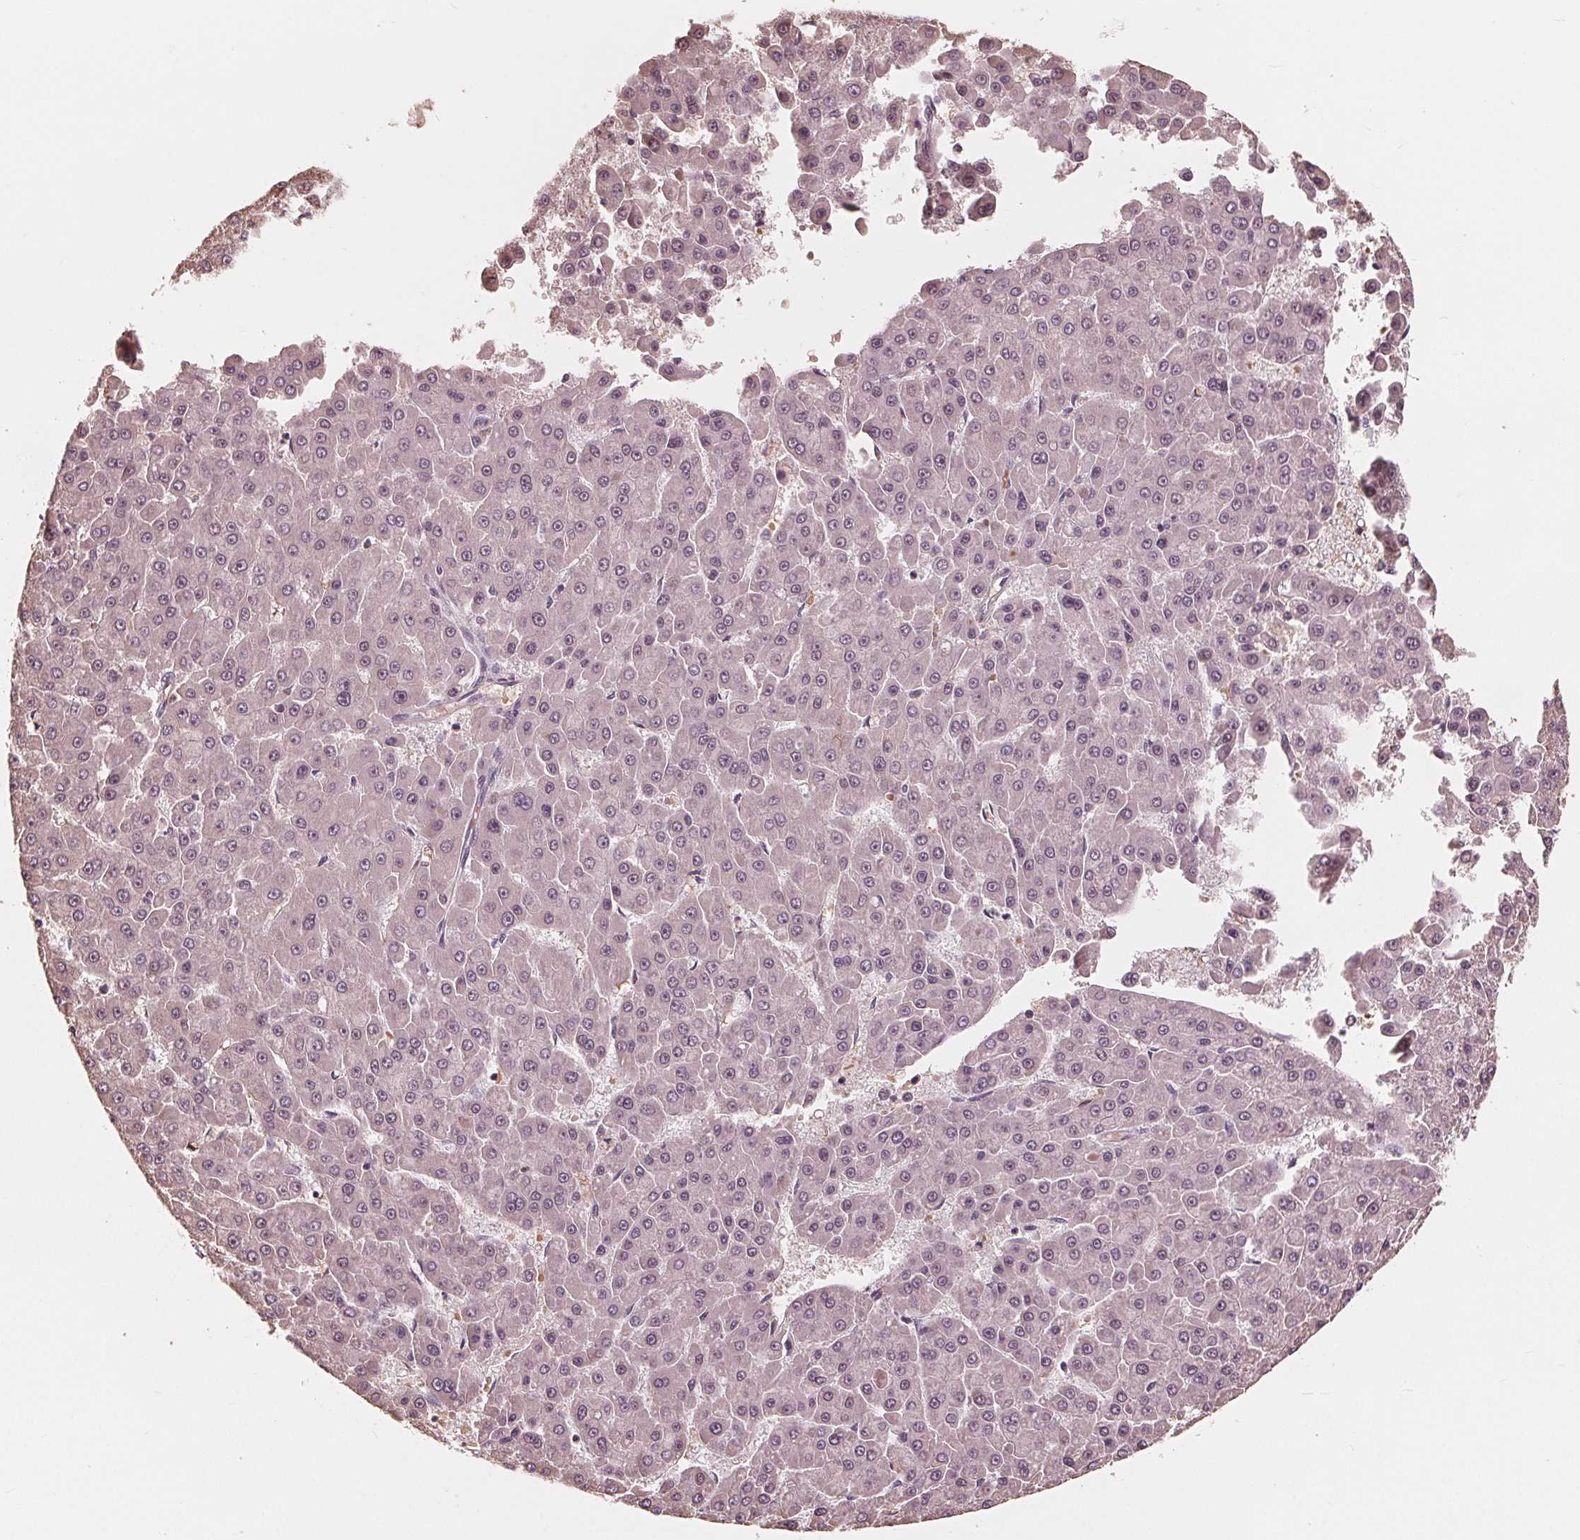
{"staining": {"intensity": "weak", "quantity": "<25%", "location": "nuclear"}, "tissue": "liver cancer", "cell_type": "Tumor cells", "image_type": "cancer", "snomed": [{"axis": "morphology", "description": "Carcinoma, Hepatocellular, NOS"}, {"axis": "topography", "description": "Liver"}], "caption": "The immunohistochemistry (IHC) image has no significant staining in tumor cells of liver cancer tissue.", "gene": "HIRIP3", "patient": {"sex": "male", "age": 78}}